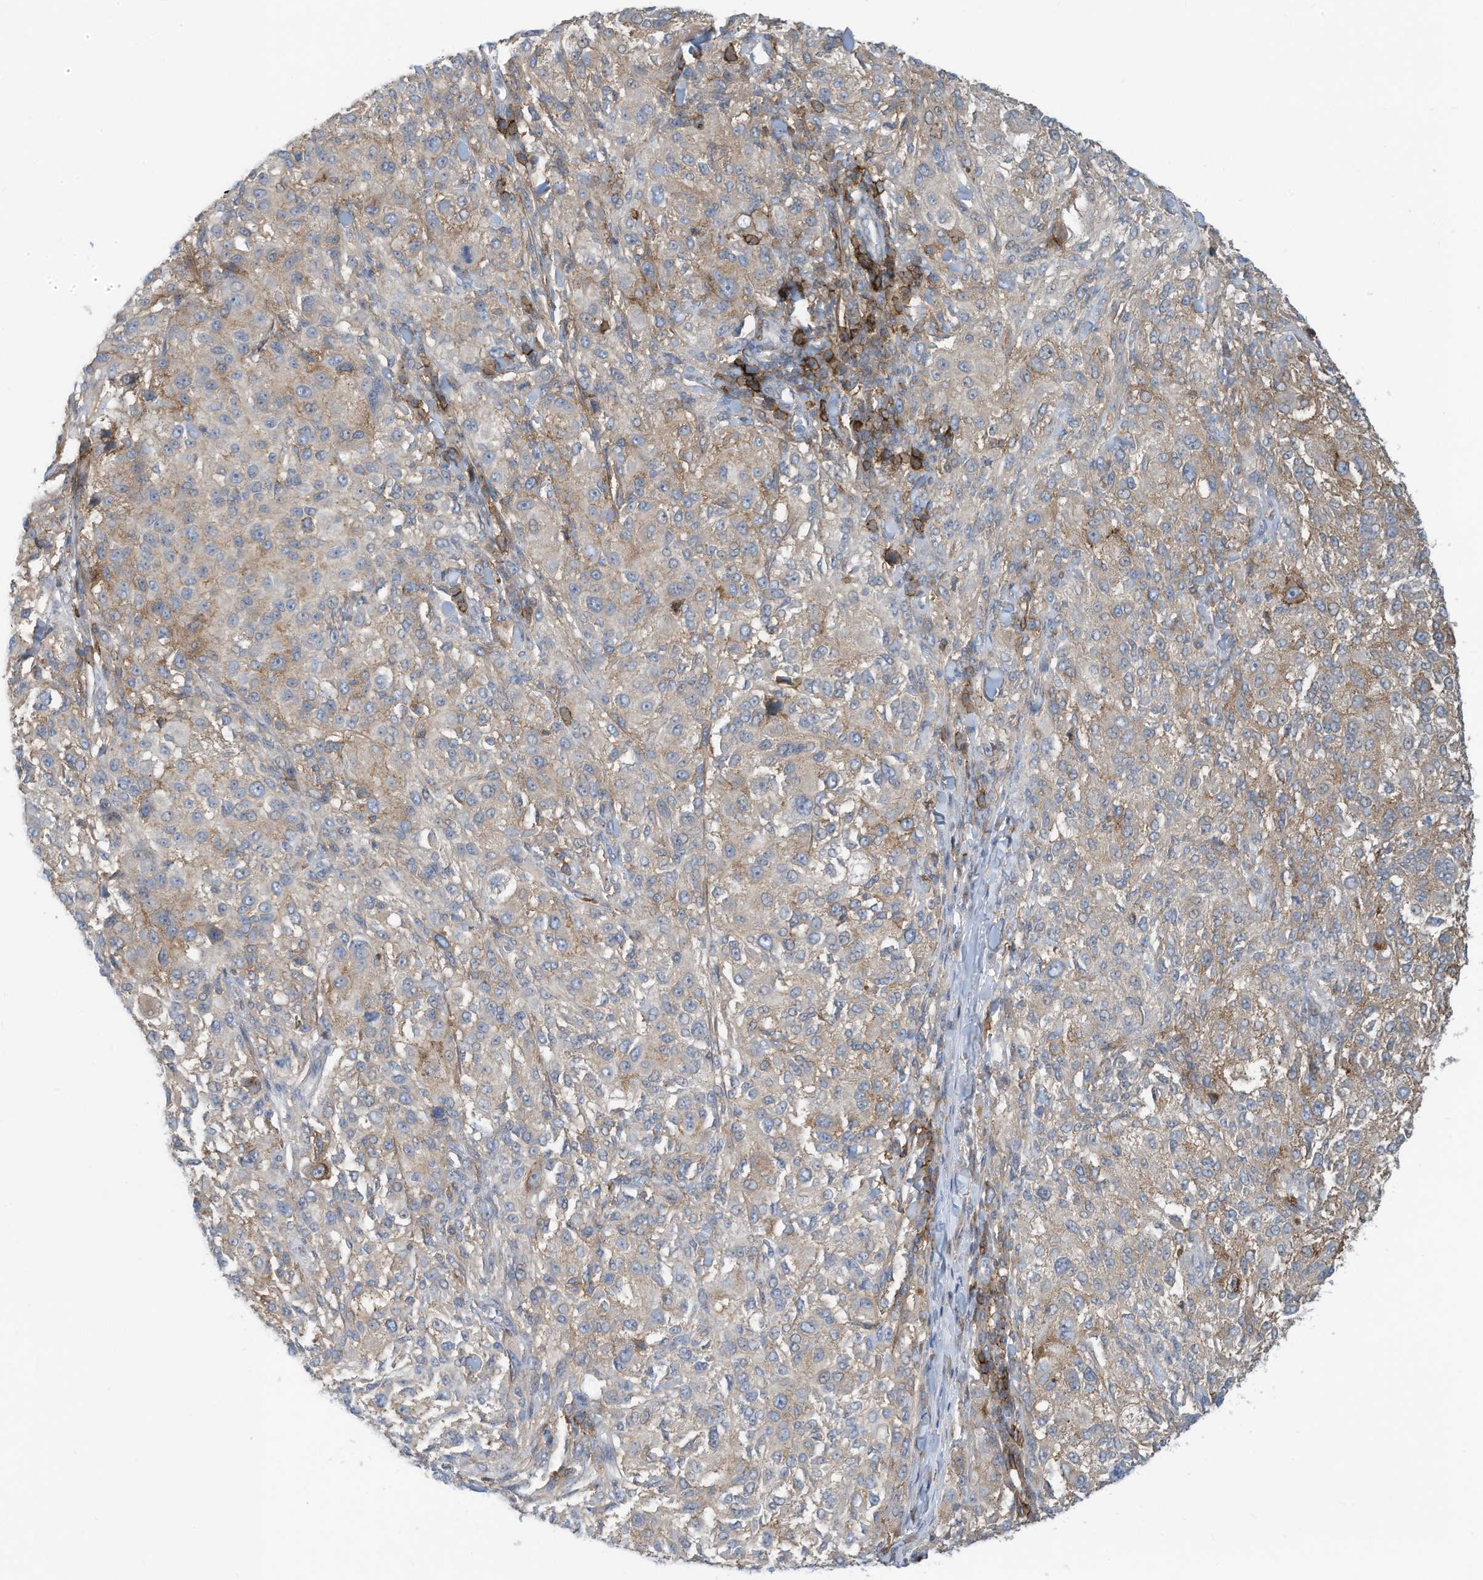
{"staining": {"intensity": "weak", "quantity": "<25%", "location": "cytoplasmic/membranous"}, "tissue": "melanoma", "cell_type": "Tumor cells", "image_type": "cancer", "snomed": [{"axis": "morphology", "description": "Necrosis, NOS"}, {"axis": "morphology", "description": "Malignant melanoma, NOS"}, {"axis": "topography", "description": "Skin"}], "caption": "A histopathology image of melanoma stained for a protein displays no brown staining in tumor cells.", "gene": "SLC1A5", "patient": {"sex": "female", "age": 87}}